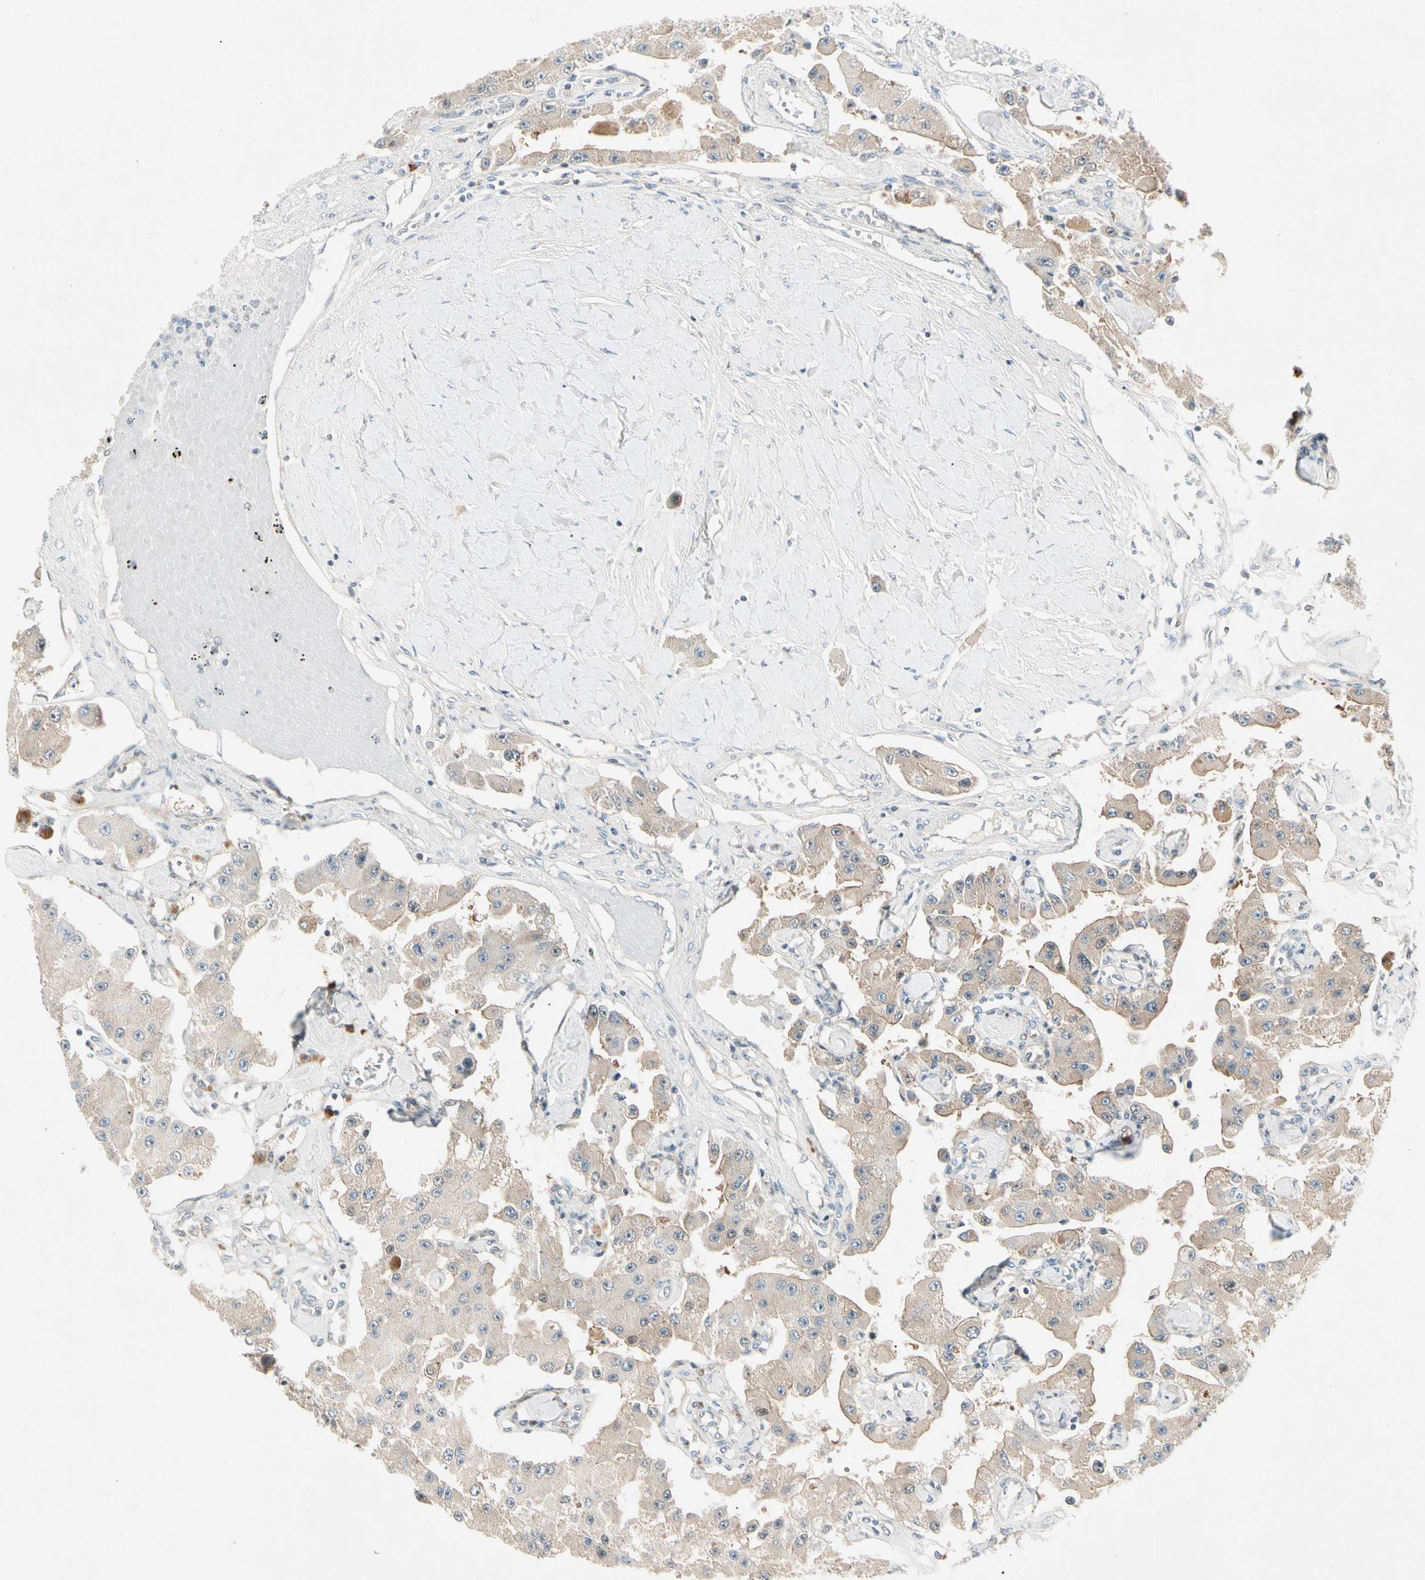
{"staining": {"intensity": "weak", "quantity": ">75%", "location": "cytoplasmic/membranous"}, "tissue": "carcinoid", "cell_type": "Tumor cells", "image_type": "cancer", "snomed": [{"axis": "morphology", "description": "Carcinoid, malignant, NOS"}, {"axis": "topography", "description": "Pancreas"}], "caption": "Protein expression analysis of human carcinoid reveals weak cytoplasmic/membranous positivity in about >75% of tumor cells.", "gene": "IL1R1", "patient": {"sex": "male", "age": 41}}